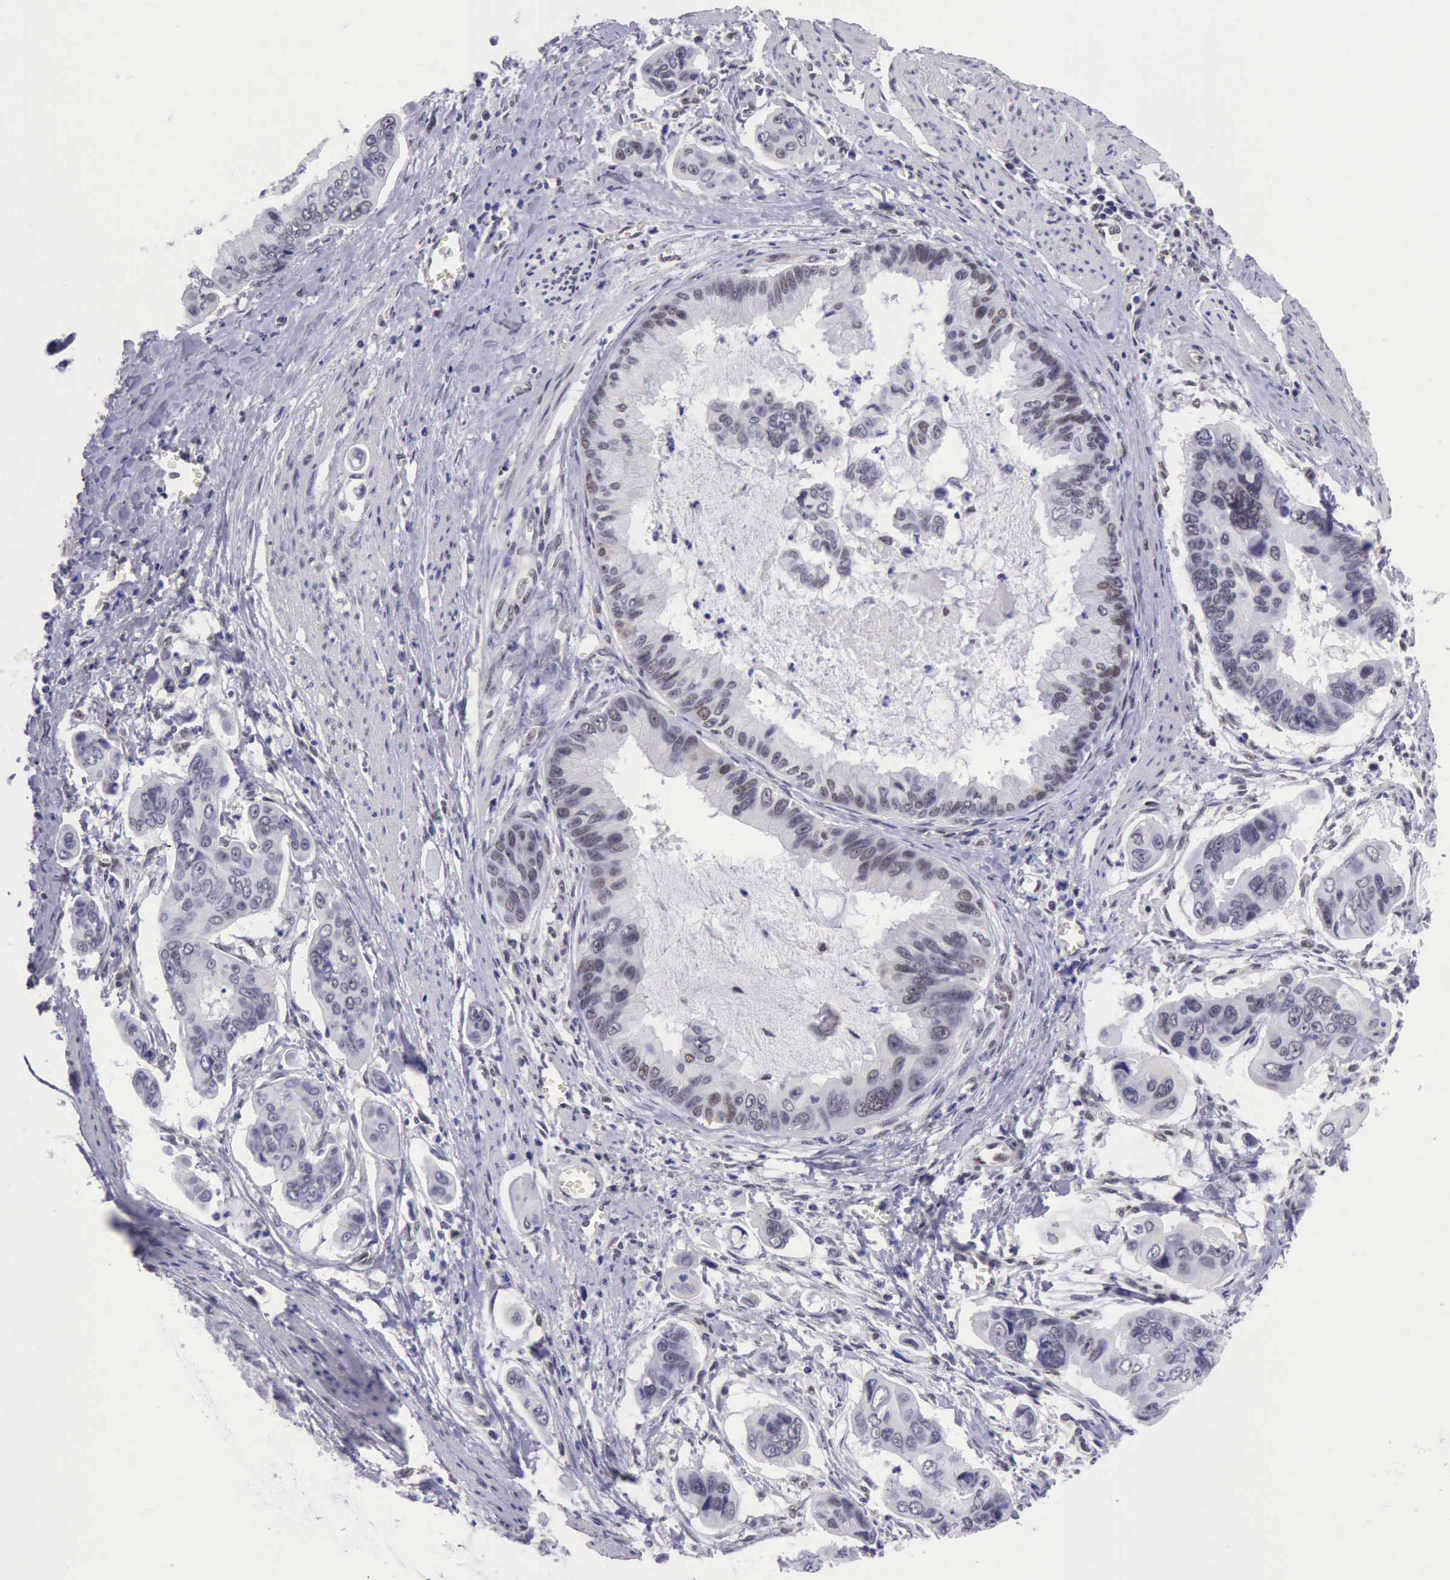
{"staining": {"intensity": "weak", "quantity": "<25%", "location": "nuclear"}, "tissue": "stomach cancer", "cell_type": "Tumor cells", "image_type": "cancer", "snomed": [{"axis": "morphology", "description": "Adenocarcinoma, NOS"}, {"axis": "topography", "description": "Stomach, upper"}], "caption": "Adenocarcinoma (stomach) stained for a protein using immunohistochemistry exhibits no expression tumor cells.", "gene": "ERCC4", "patient": {"sex": "male", "age": 80}}